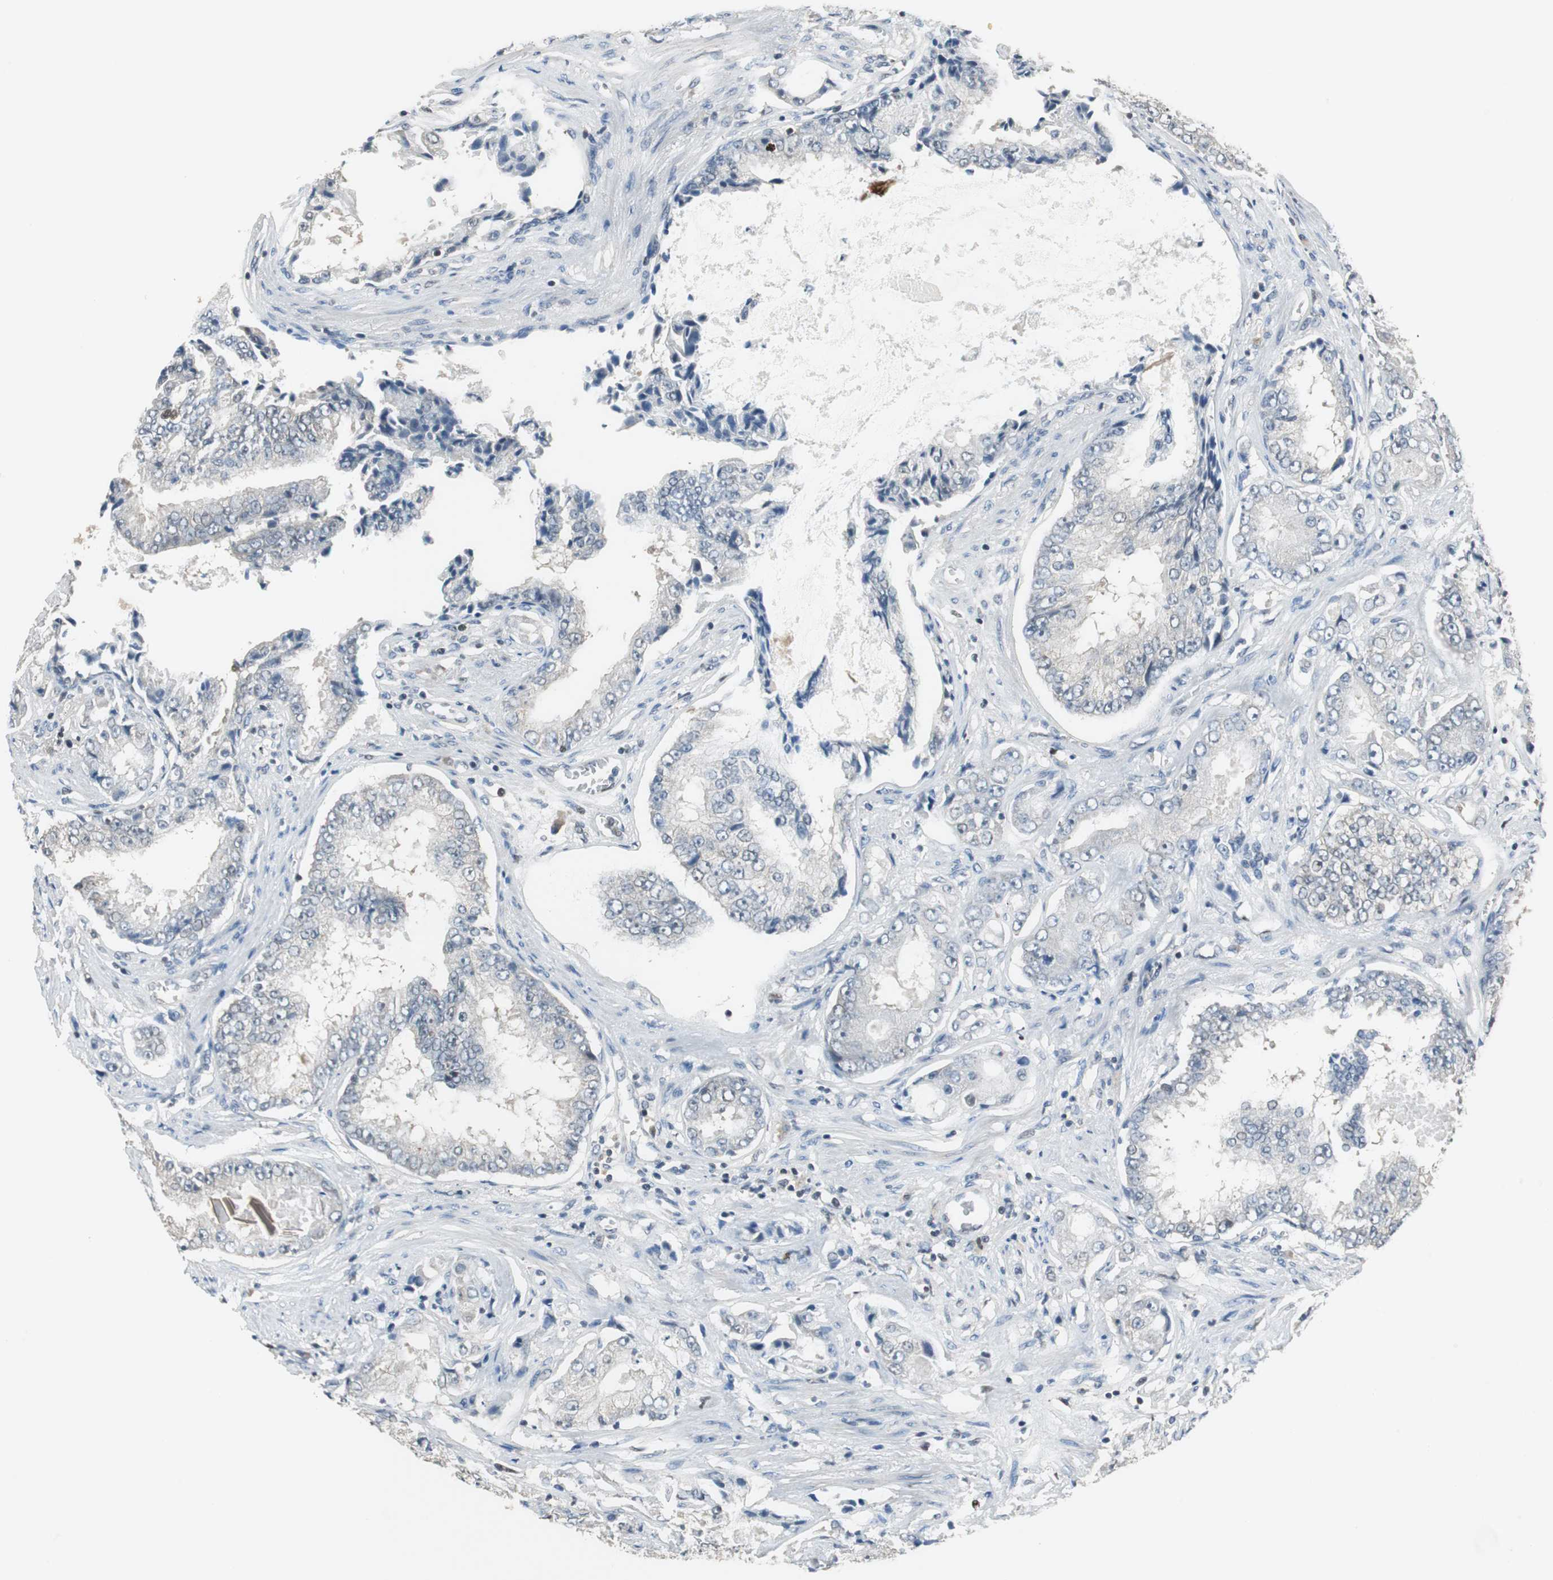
{"staining": {"intensity": "negative", "quantity": "none", "location": "none"}, "tissue": "prostate cancer", "cell_type": "Tumor cells", "image_type": "cancer", "snomed": [{"axis": "morphology", "description": "Adenocarcinoma, High grade"}, {"axis": "topography", "description": "Prostate"}], "caption": "DAB (3,3'-diaminobenzidine) immunohistochemical staining of human prostate cancer exhibits no significant positivity in tumor cells.", "gene": "MAFB", "patient": {"sex": "male", "age": 73}}